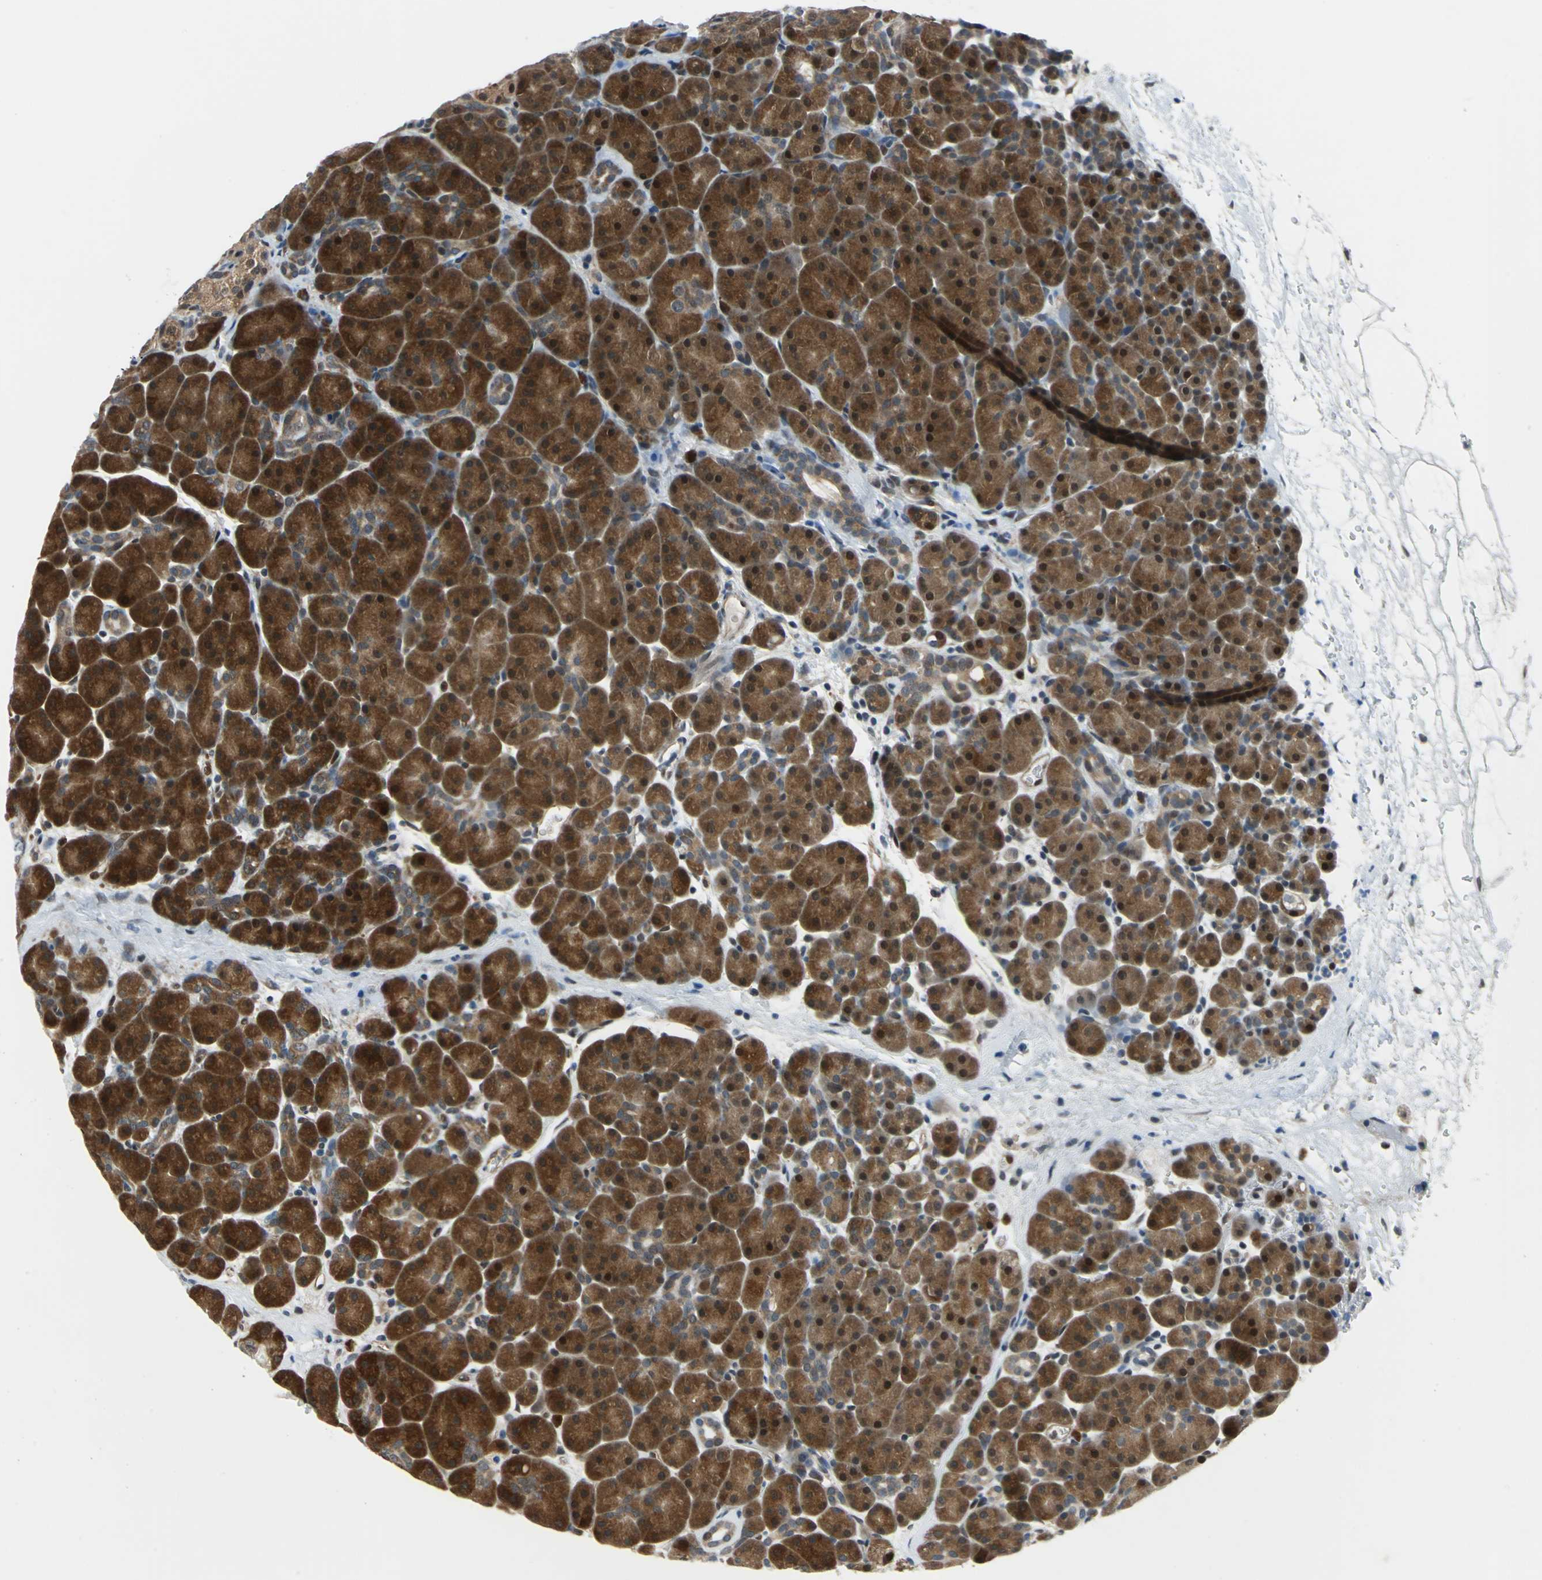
{"staining": {"intensity": "strong", "quantity": ">75%", "location": "cytoplasmic/membranous,nuclear"}, "tissue": "pancreas", "cell_type": "Exocrine glandular cells", "image_type": "normal", "snomed": [{"axis": "morphology", "description": "Normal tissue, NOS"}, {"axis": "topography", "description": "Pancreas"}], "caption": "Protein expression analysis of normal pancreas shows strong cytoplasmic/membranous,nuclear expression in about >75% of exocrine glandular cells. (IHC, brightfield microscopy, high magnification).", "gene": "POLR3K", "patient": {"sex": "male", "age": 66}}